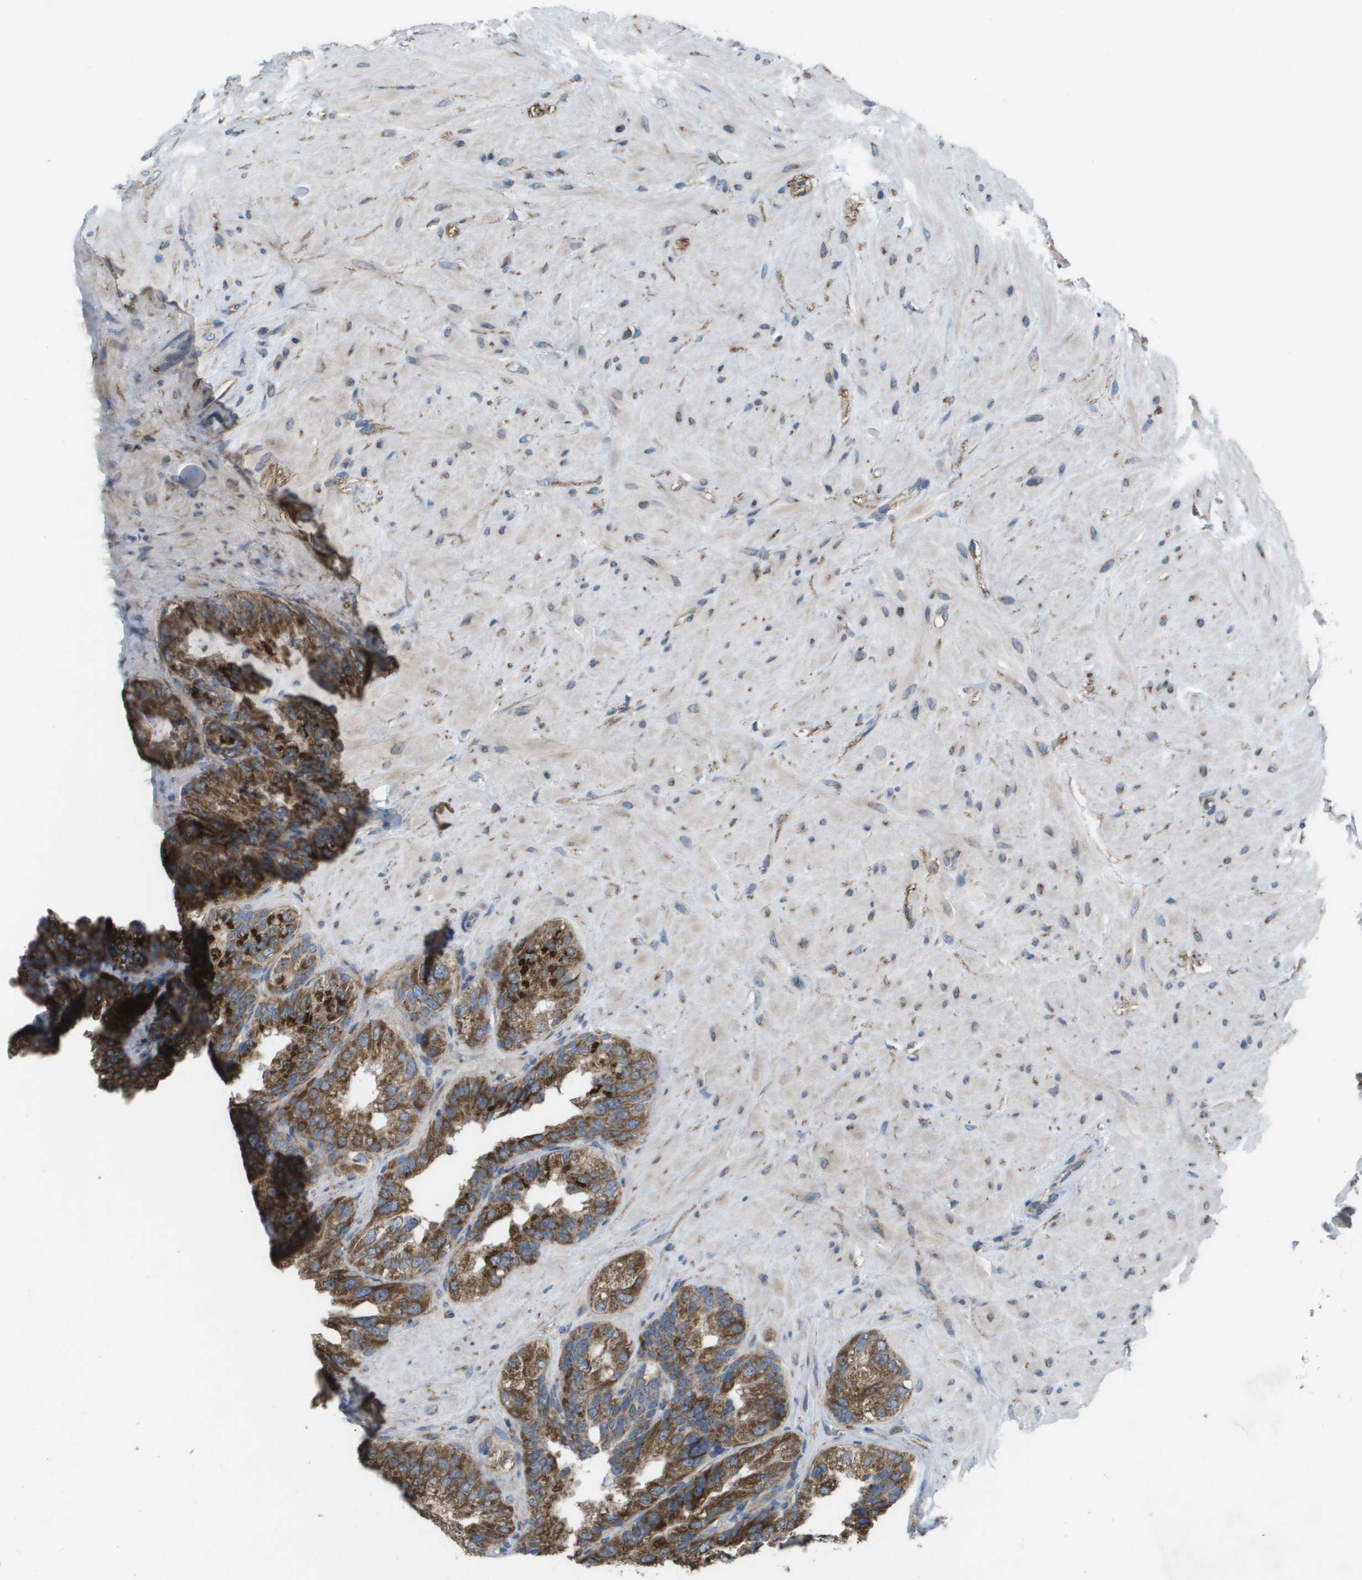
{"staining": {"intensity": "moderate", "quantity": ">75%", "location": "cytoplasmic/membranous"}, "tissue": "seminal vesicle", "cell_type": "Glandular cells", "image_type": "normal", "snomed": [{"axis": "morphology", "description": "Normal tissue, NOS"}, {"axis": "topography", "description": "Seminal veicle"}], "caption": "Immunohistochemical staining of unremarkable human seminal vesicle reveals >75% levels of moderate cytoplasmic/membranous protein staining in about >75% of glandular cells.", "gene": "CLCN2", "patient": {"sex": "male", "age": 68}}